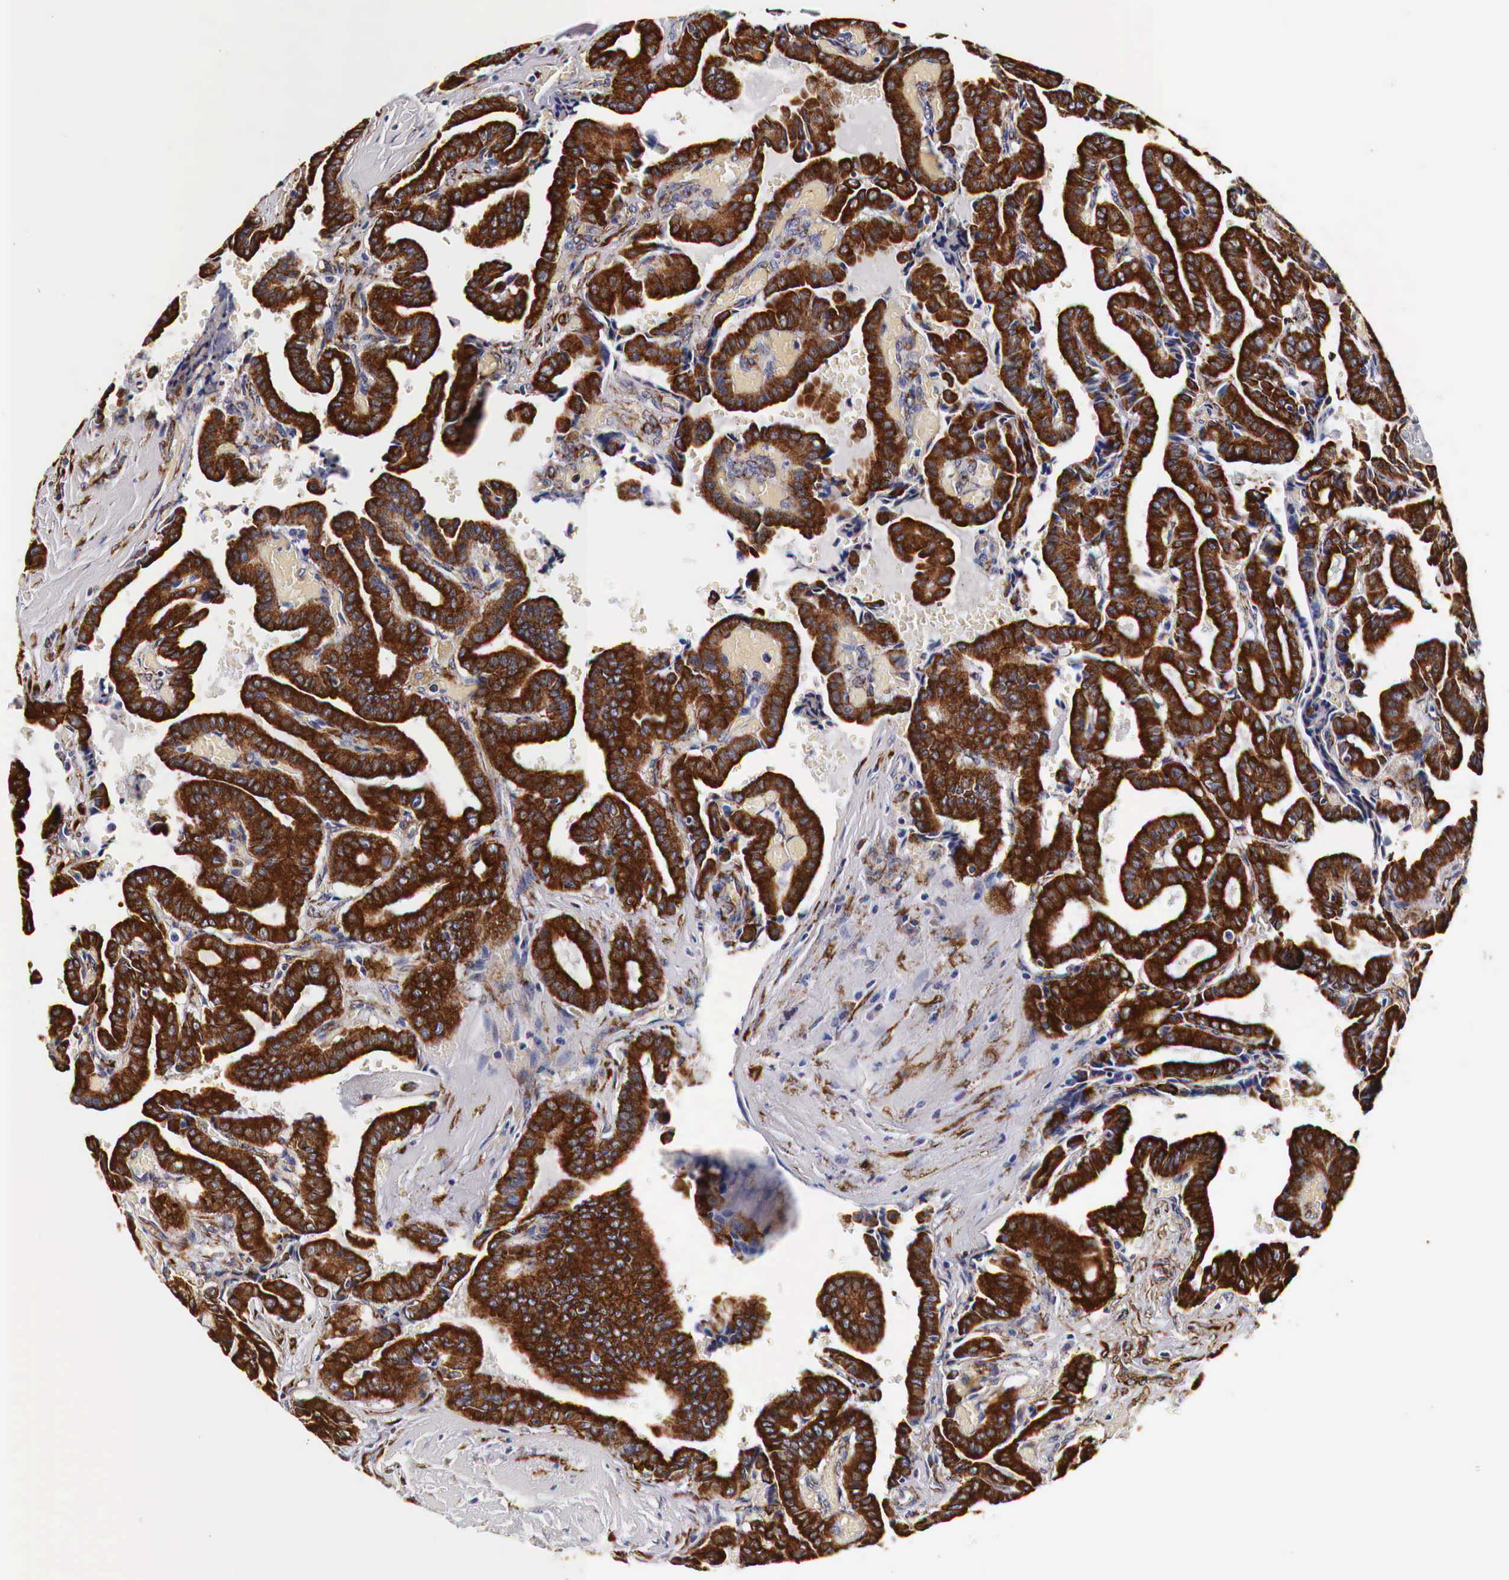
{"staining": {"intensity": "strong", "quantity": ">75%", "location": "cytoplasmic/membranous"}, "tissue": "thyroid cancer", "cell_type": "Tumor cells", "image_type": "cancer", "snomed": [{"axis": "morphology", "description": "Papillary adenocarcinoma, NOS"}, {"axis": "topography", "description": "Thyroid gland"}], "caption": "Approximately >75% of tumor cells in thyroid cancer (papillary adenocarcinoma) display strong cytoplasmic/membranous protein expression as visualized by brown immunohistochemical staining.", "gene": "CKAP4", "patient": {"sex": "male", "age": 87}}